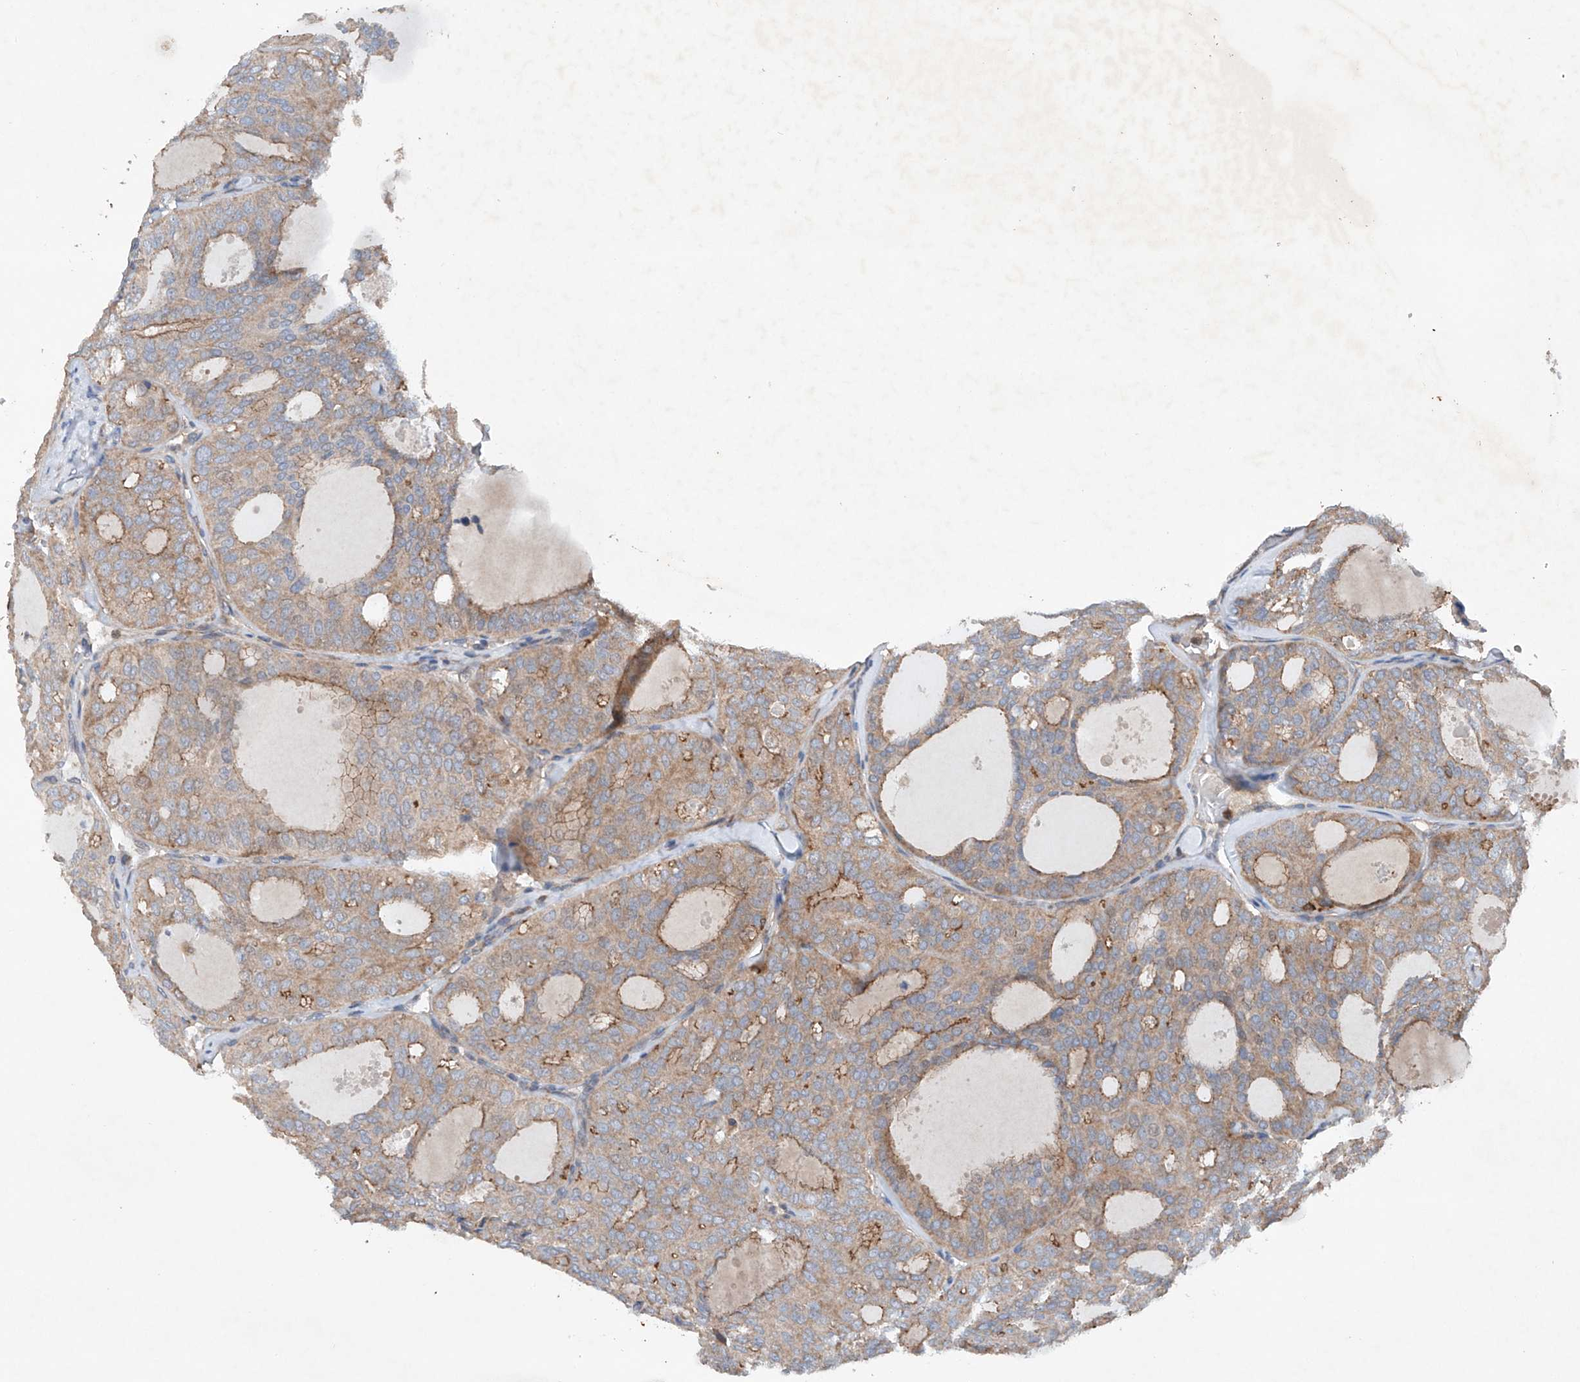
{"staining": {"intensity": "weak", "quantity": ">75%", "location": "cytoplasmic/membranous"}, "tissue": "thyroid cancer", "cell_type": "Tumor cells", "image_type": "cancer", "snomed": [{"axis": "morphology", "description": "Follicular adenoma carcinoma, NOS"}, {"axis": "topography", "description": "Thyroid gland"}], "caption": "Thyroid follicular adenoma carcinoma stained for a protein demonstrates weak cytoplasmic/membranous positivity in tumor cells. Immunohistochemistry stains the protein in brown and the nuclei are stained blue.", "gene": "CEP85L", "patient": {"sex": "male", "age": 75}}